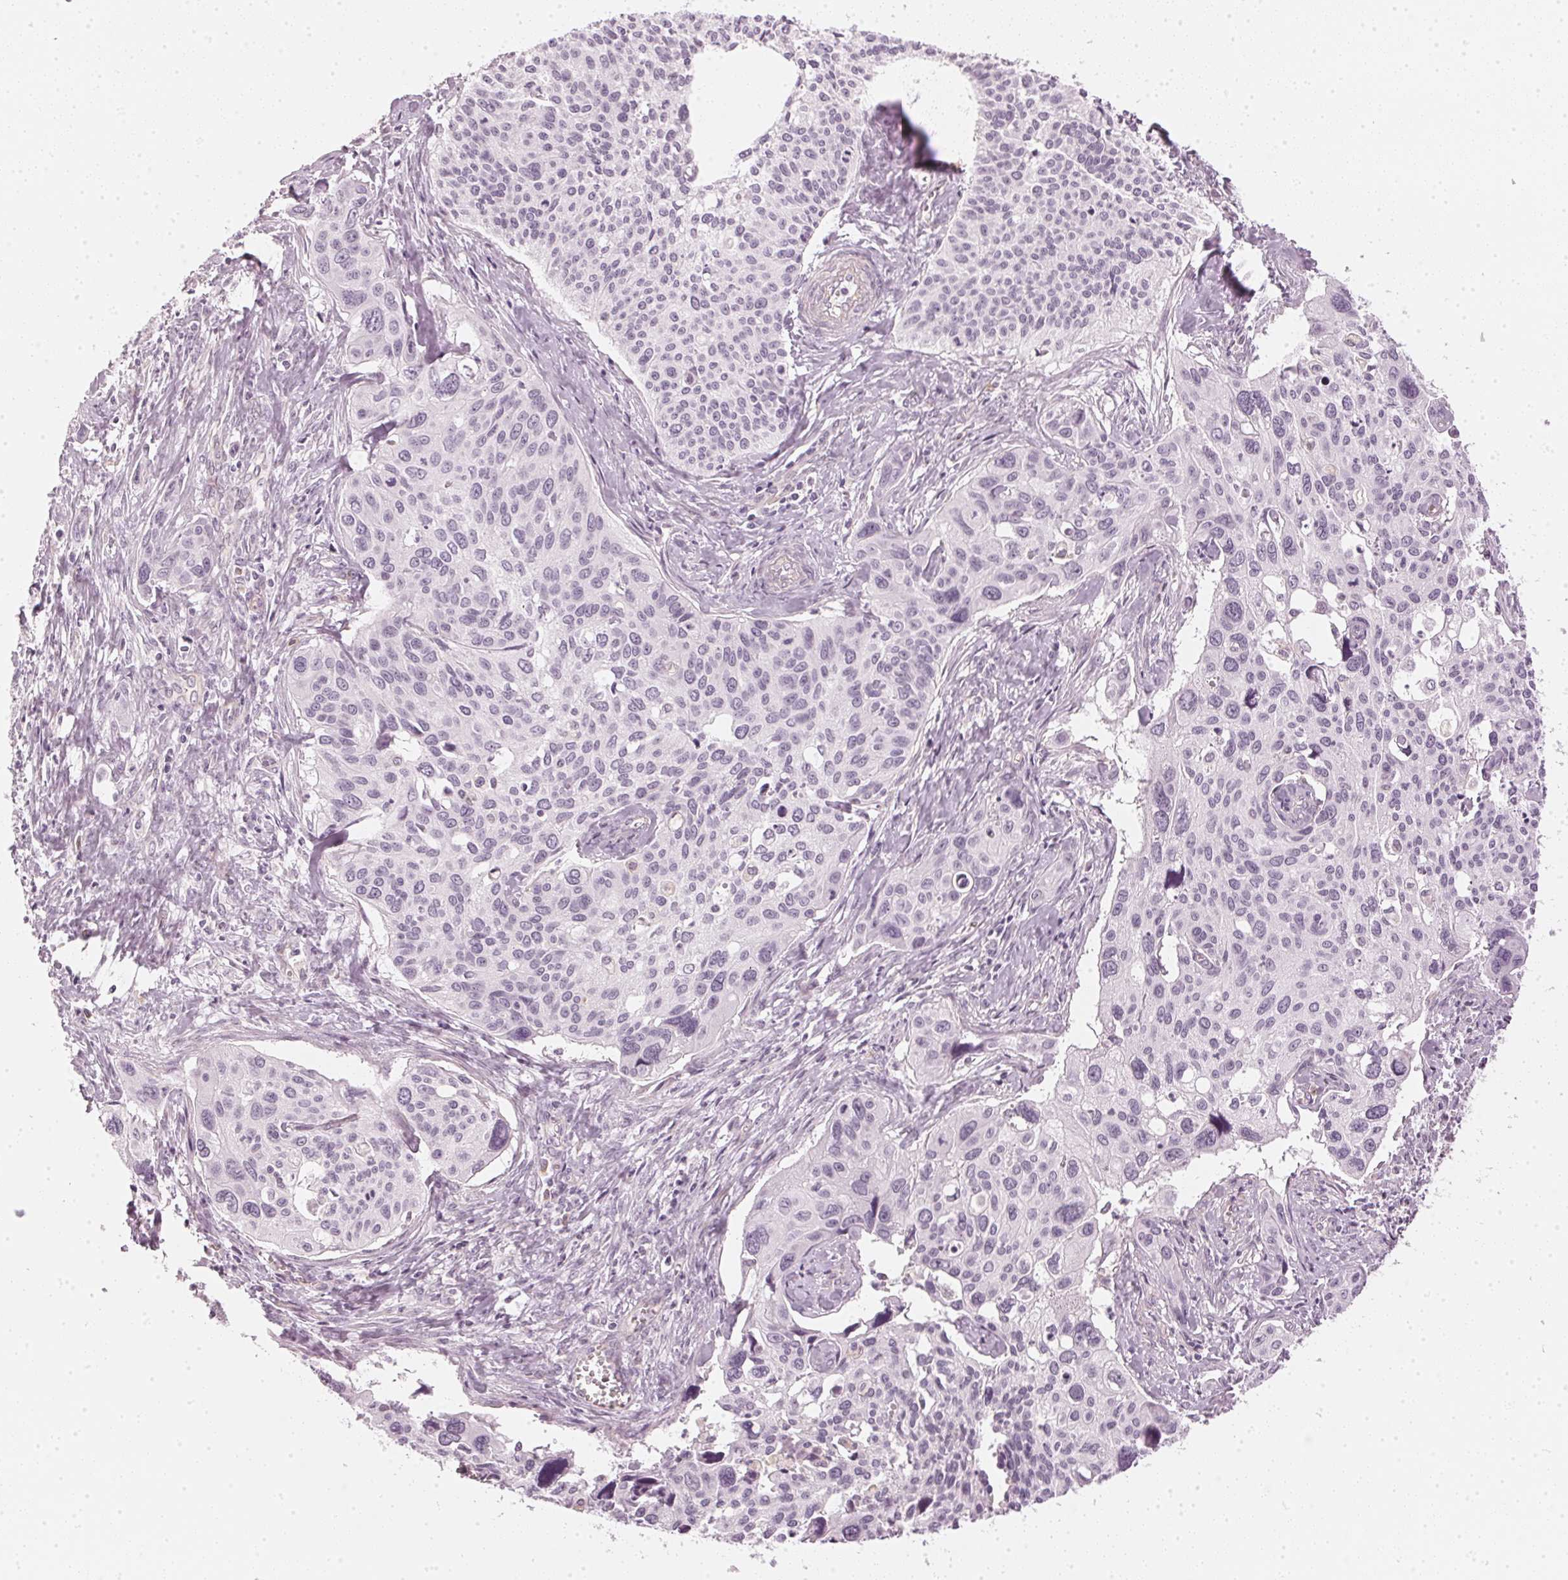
{"staining": {"intensity": "negative", "quantity": "none", "location": "none"}, "tissue": "cervical cancer", "cell_type": "Tumor cells", "image_type": "cancer", "snomed": [{"axis": "morphology", "description": "Squamous cell carcinoma, NOS"}, {"axis": "topography", "description": "Cervix"}], "caption": "A photomicrograph of human cervical cancer (squamous cell carcinoma) is negative for staining in tumor cells. The staining is performed using DAB brown chromogen with nuclei counter-stained in using hematoxylin.", "gene": "APLP1", "patient": {"sex": "female", "age": 31}}